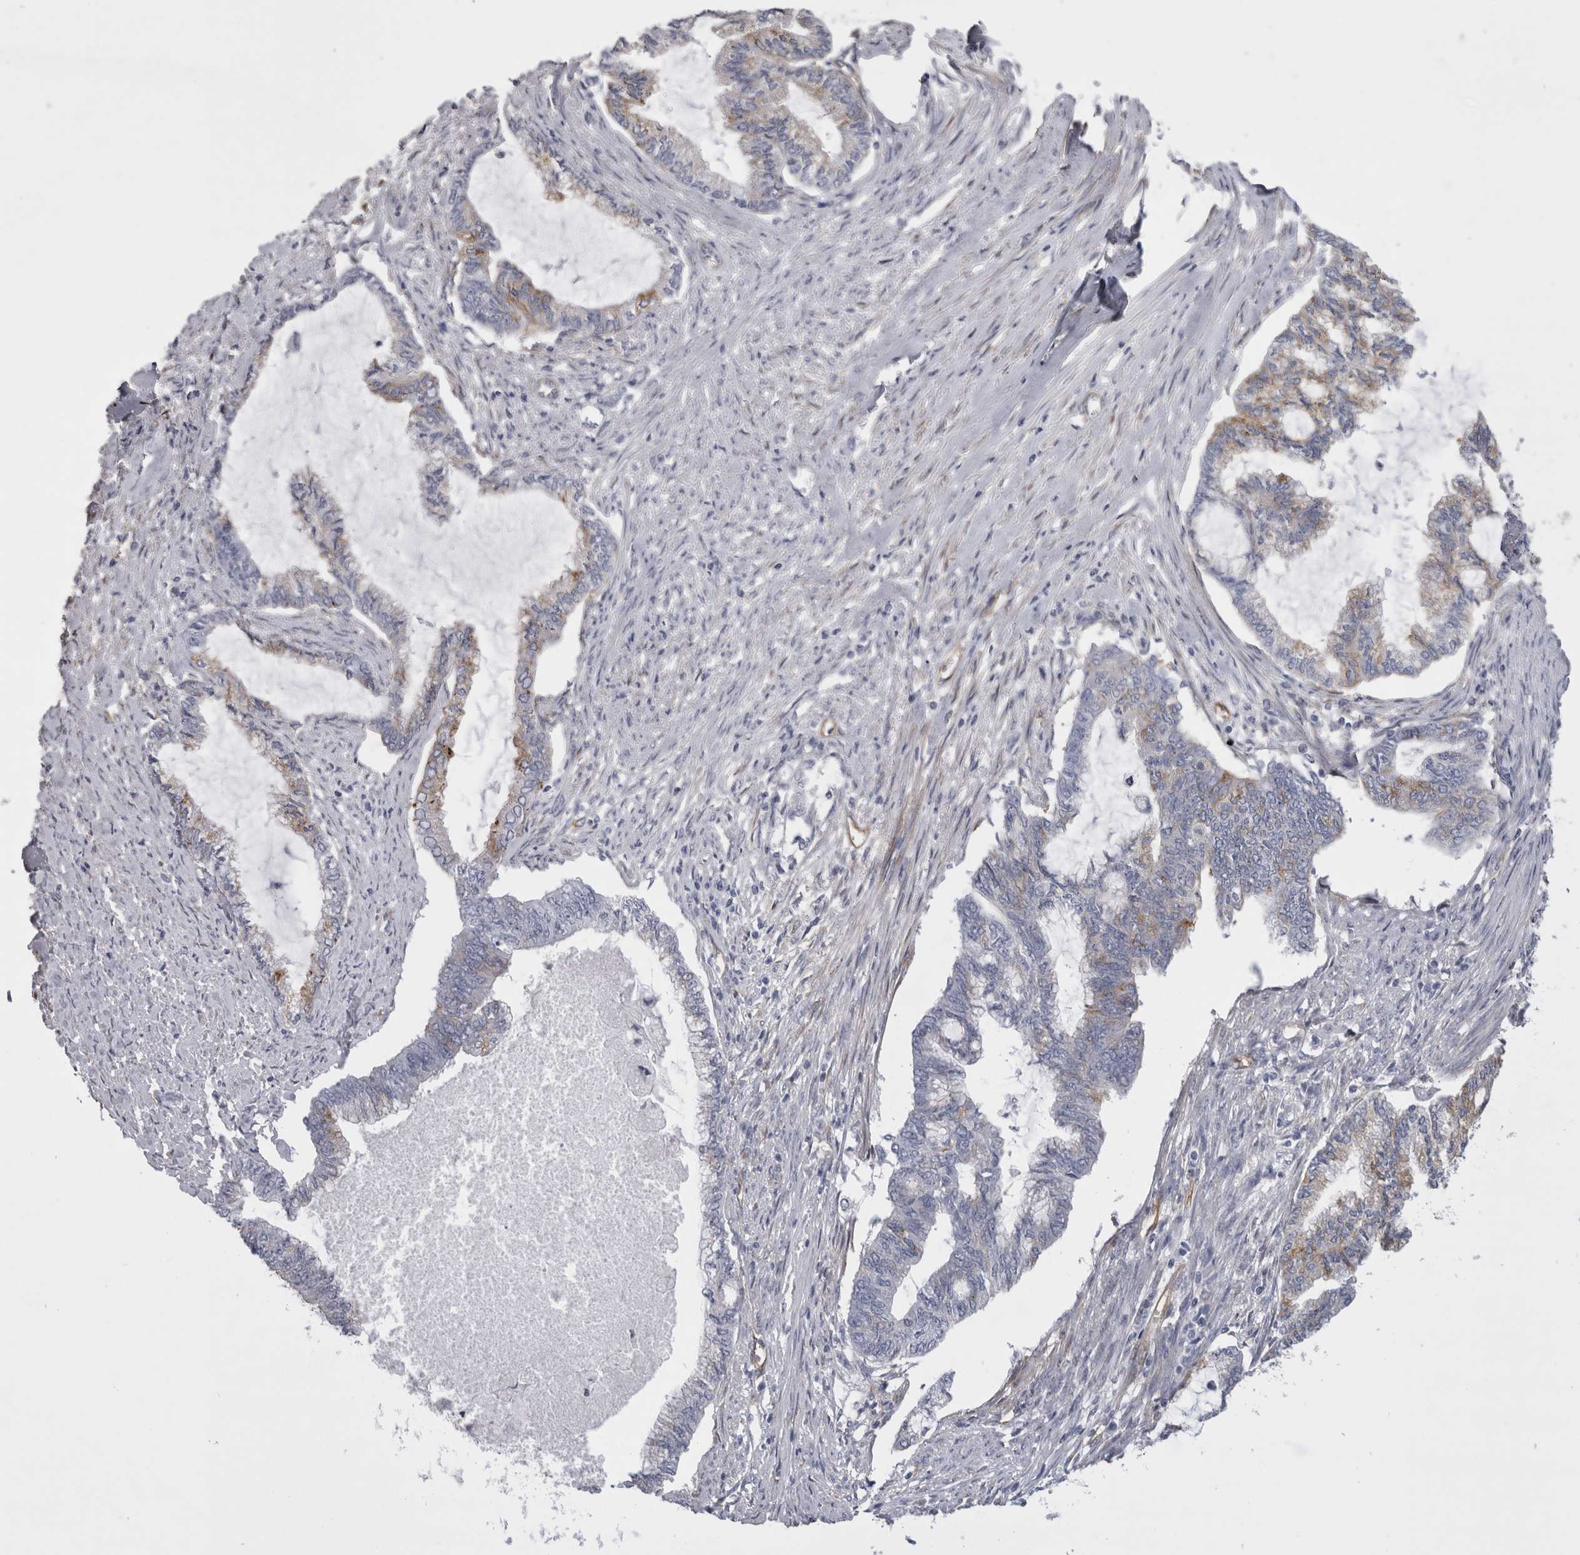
{"staining": {"intensity": "moderate", "quantity": "<25%", "location": "cytoplasmic/membranous"}, "tissue": "endometrial cancer", "cell_type": "Tumor cells", "image_type": "cancer", "snomed": [{"axis": "morphology", "description": "Adenocarcinoma, NOS"}, {"axis": "topography", "description": "Endometrium"}], "caption": "The image exhibits immunohistochemical staining of endometrial adenocarcinoma. There is moderate cytoplasmic/membranous staining is appreciated in approximately <25% of tumor cells. Using DAB (brown) and hematoxylin (blue) stains, captured at high magnification using brightfield microscopy.", "gene": "ATXN3", "patient": {"sex": "female", "age": 86}}